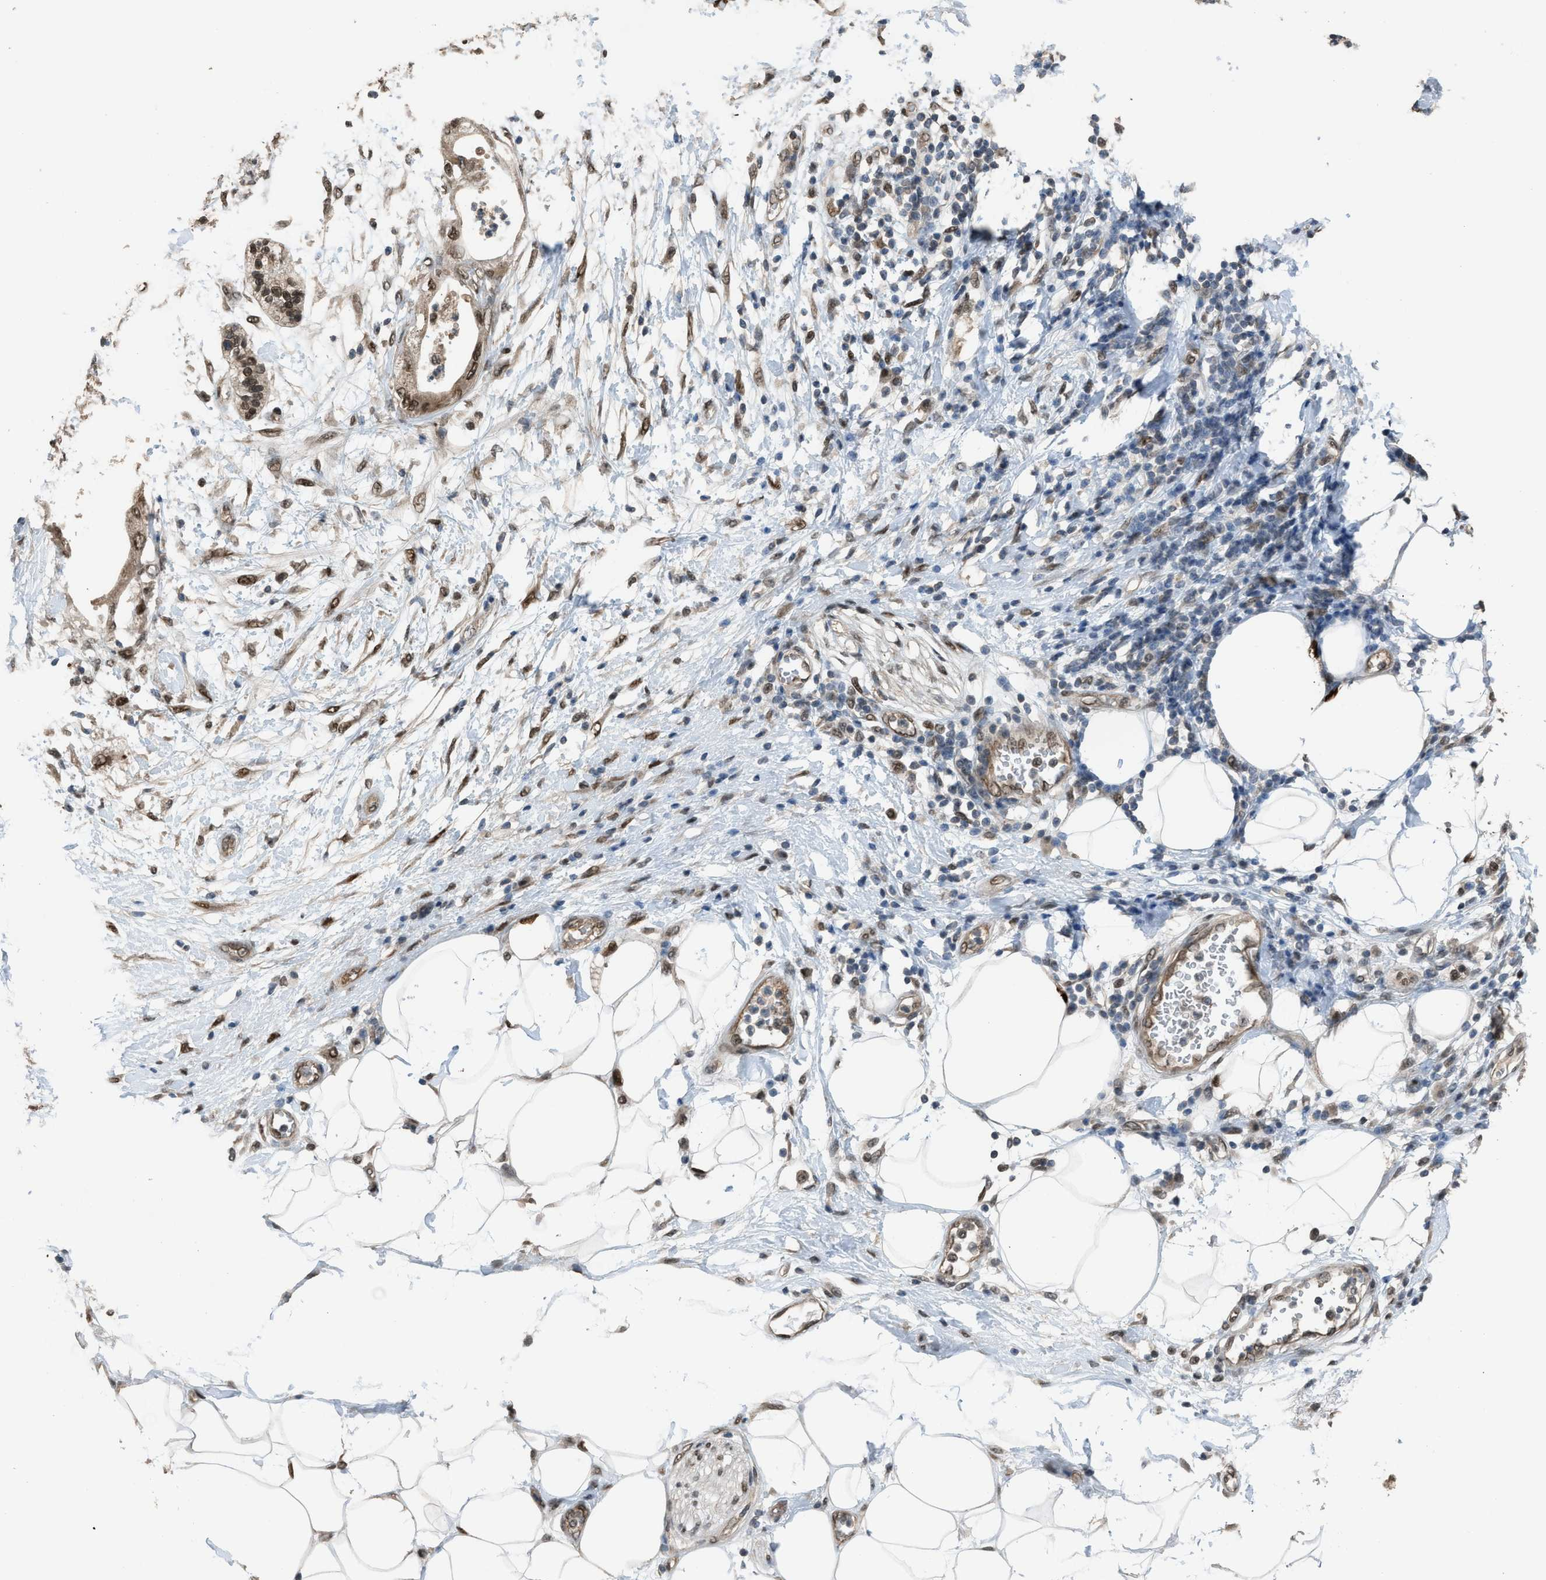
{"staining": {"intensity": "moderate", "quantity": ">75%", "location": "nuclear"}, "tissue": "adipose tissue", "cell_type": "Adipocytes", "image_type": "normal", "snomed": [{"axis": "morphology", "description": "Normal tissue, NOS"}, {"axis": "morphology", "description": "Adenocarcinoma, NOS"}, {"axis": "topography", "description": "Duodenum"}, {"axis": "topography", "description": "Peripheral nerve tissue"}], "caption": "Immunohistochemistry (IHC) of normal human adipose tissue exhibits medium levels of moderate nuclear expression in about >75% of adipocytes. The staining is performed using DAB (3,3'-diaminobenzidine) brown chromogen to label protein expression. The nuclei are counter-stained blue using hematoxylin.", "gene": "KPNA6", "patient": {"sex": "female", "age": 60}}